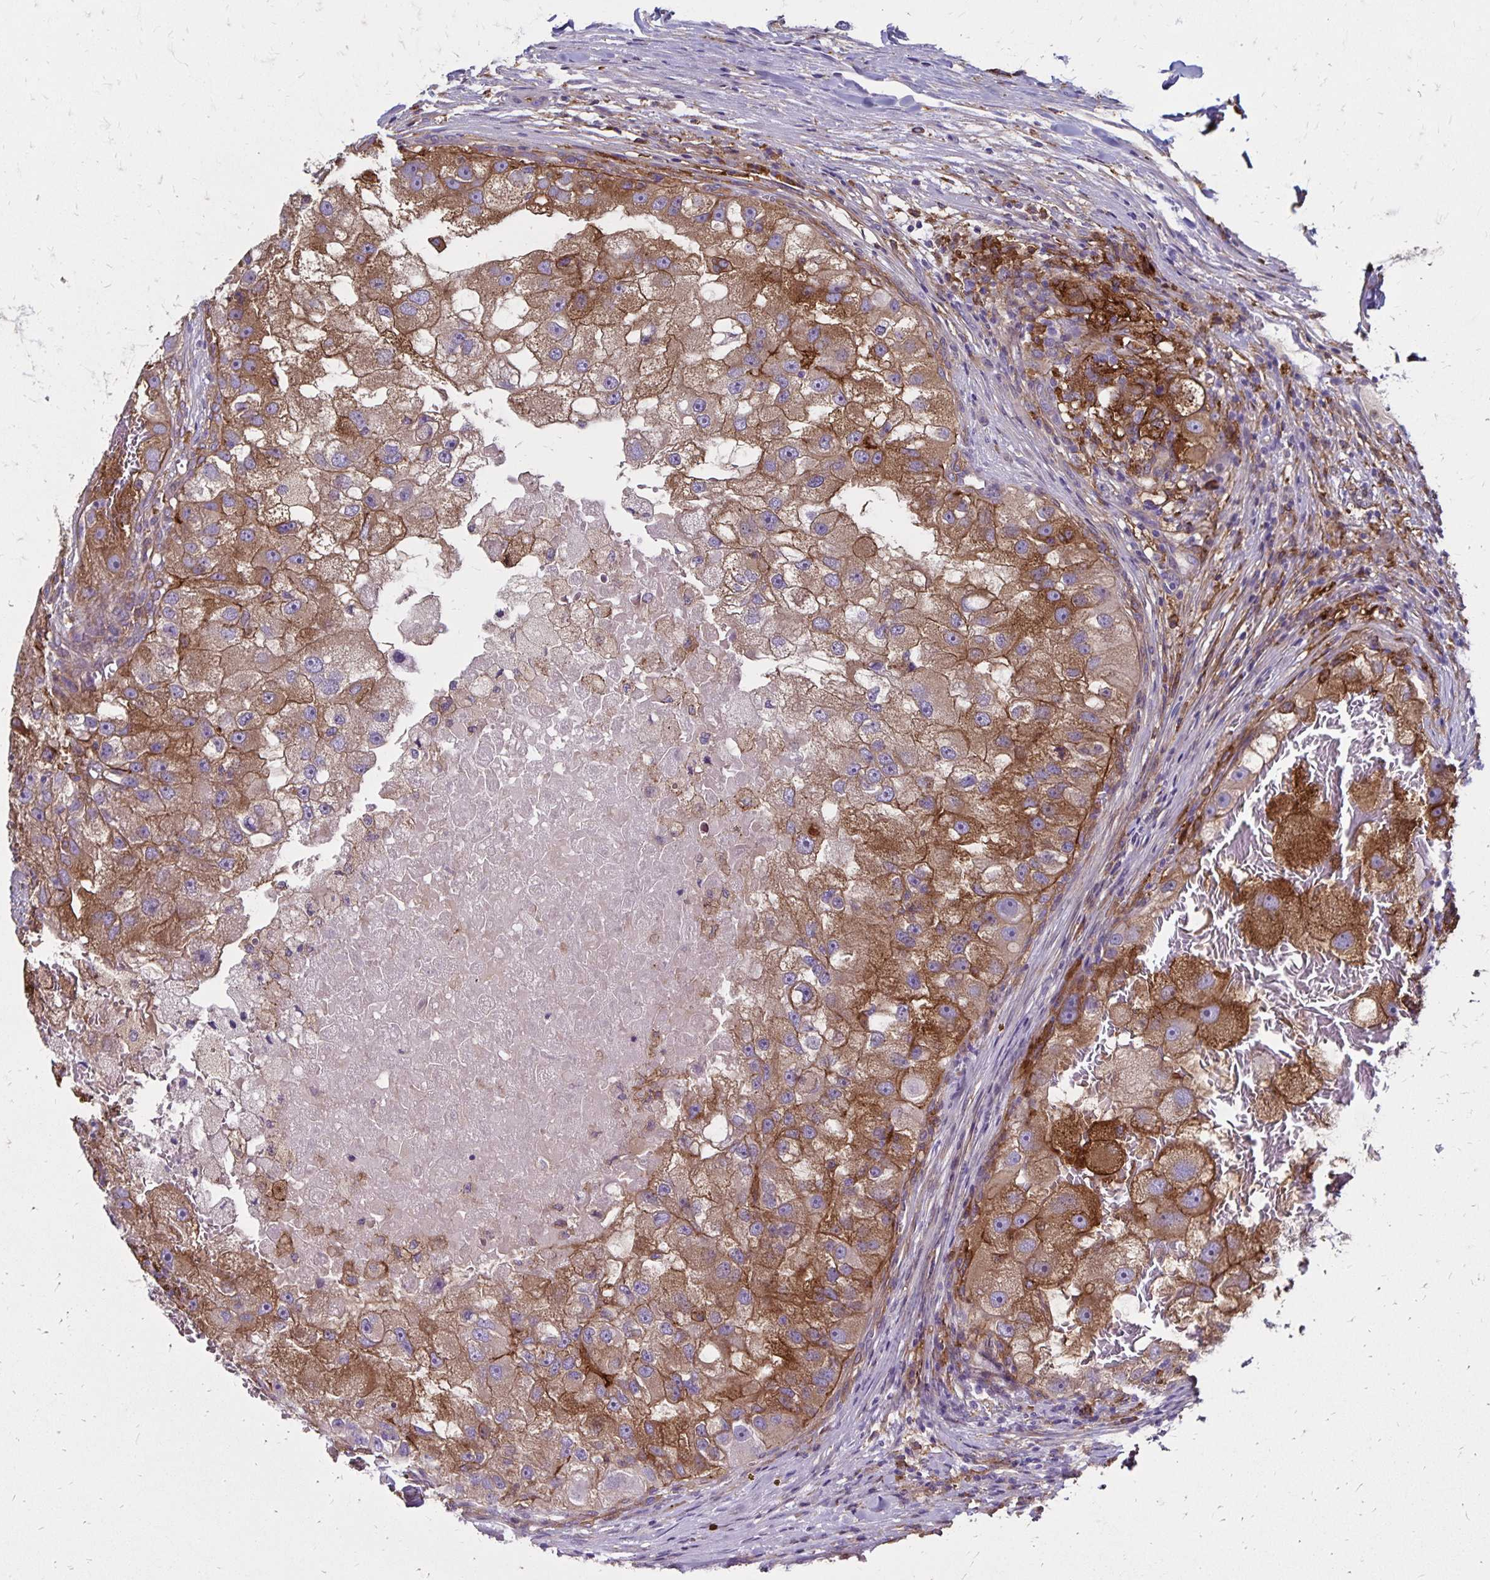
{"staining": {"intensity": "moderate", "quantity": ">75%", "location": "cytoplasmic/membranous"}, "tissue": "renal cancer", "cell_type": "Tumor cells", "image_type": "cancer", "snomed": [{"axis": "morphology", "description": "Adenocarcinoma, NOS"}, {"axis": "topography", "description": "Kidney"}], "caption": "Immunohistochemical staining of adenocarcinoma (renal) shows medium levels of moderate cytoplasmic/membranous protein staining in about >75% of tumor cells.", "gene": "TNS3", "patient": {"sex": "male", "age": 63}}